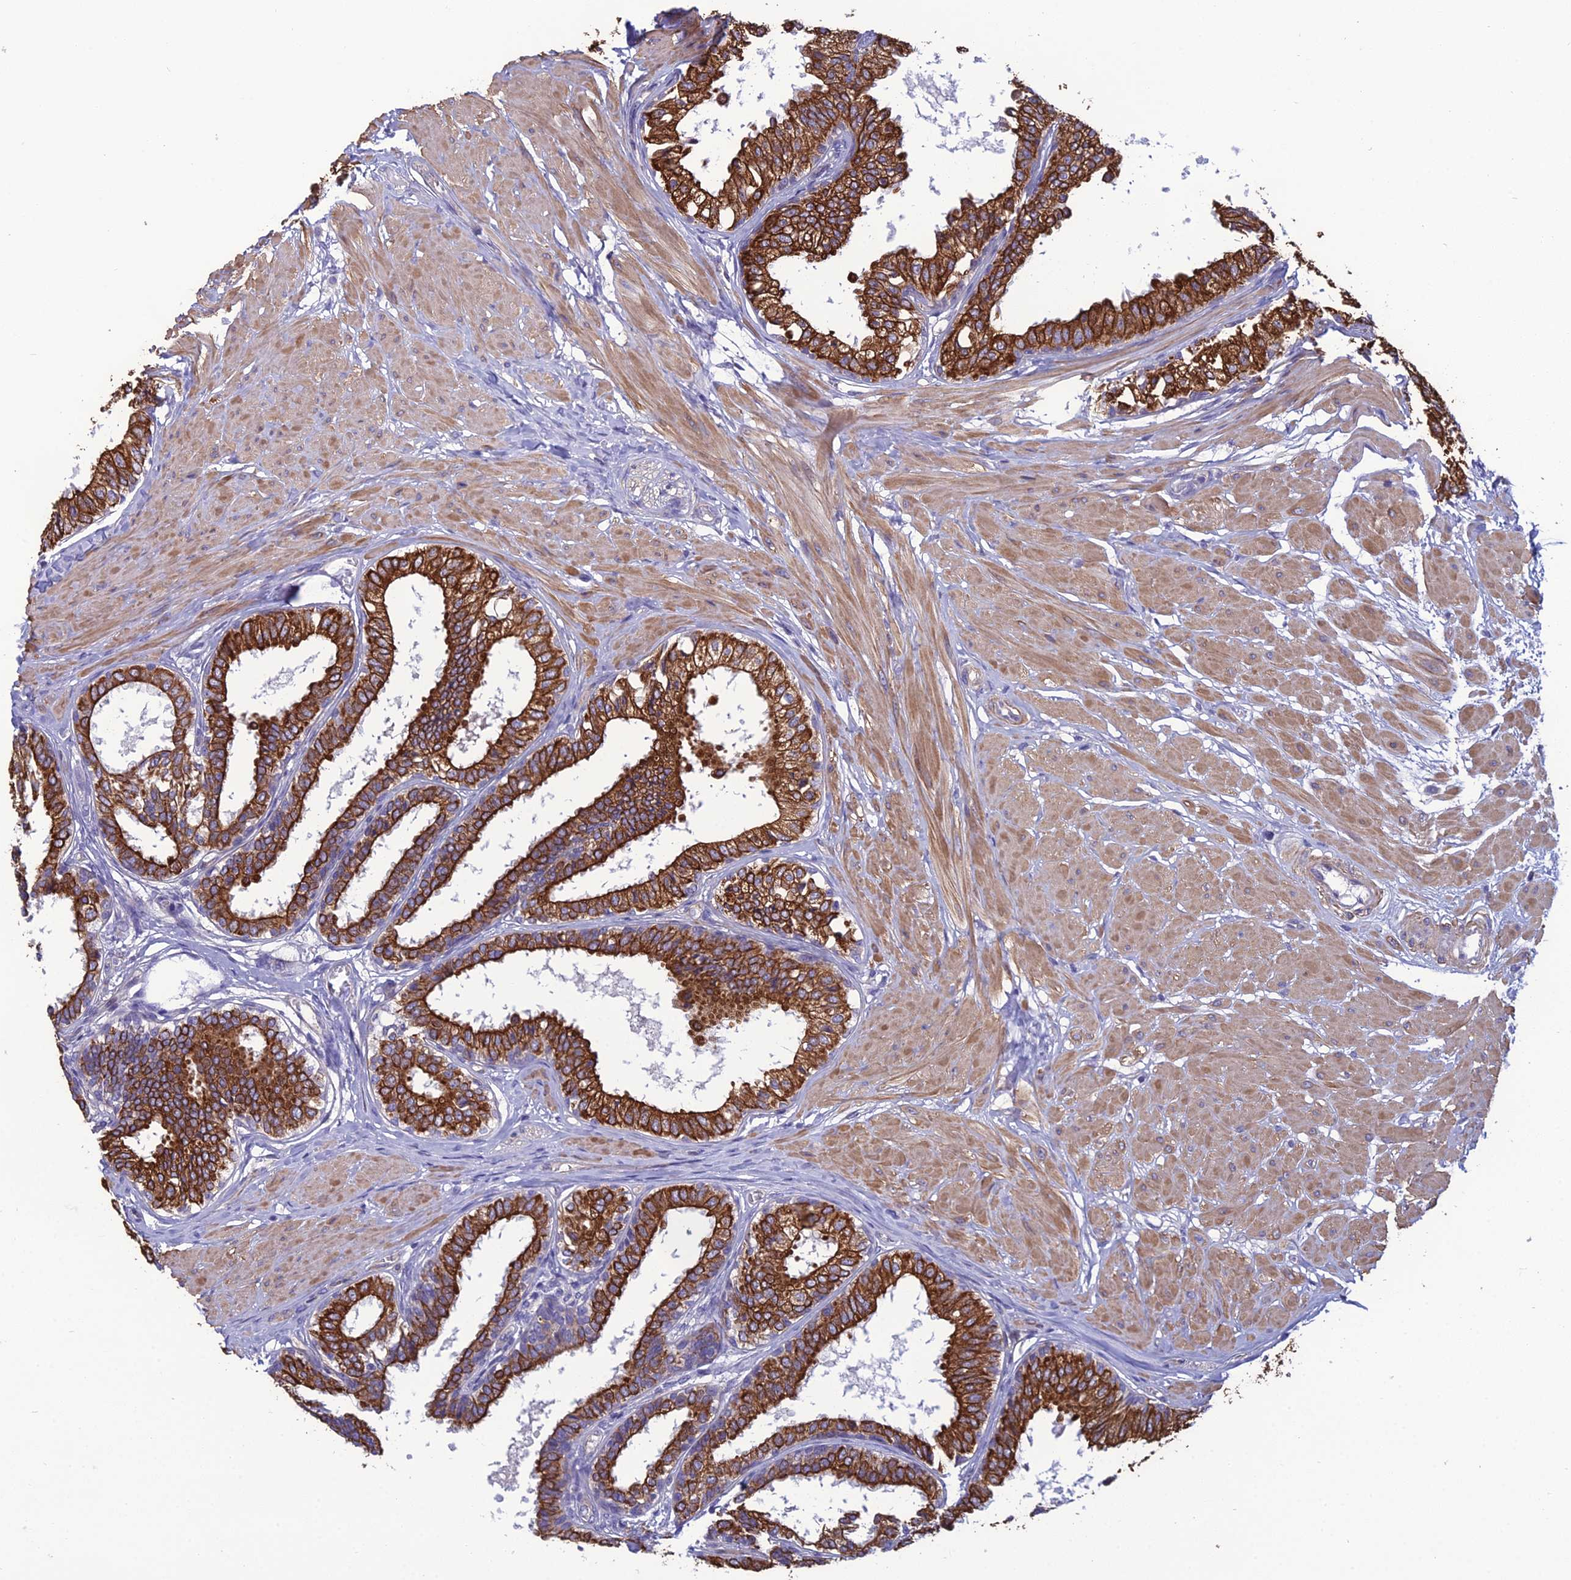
{"staining": {"intensity": "strong", "quantity": ">75%", "location": "cytoplasmic/membranous"}, "tissue": "prostate", "cell_type": "Glandular cells", "image_type": "normal", "snomed": [{"axis": "morphology", "description": "Normal tissue, NOS"}, {"axis": "topography", "description": "Prostate"}], "caption": "High-power microscopy captured an immunohistochemistry photomicrograph of normal prostate, revealing strong cytoplasmic/membranous positivity in about >75% of glandular cells.", "gene": "LZTS2", "patient": {"sex": "male", "age": 48}}